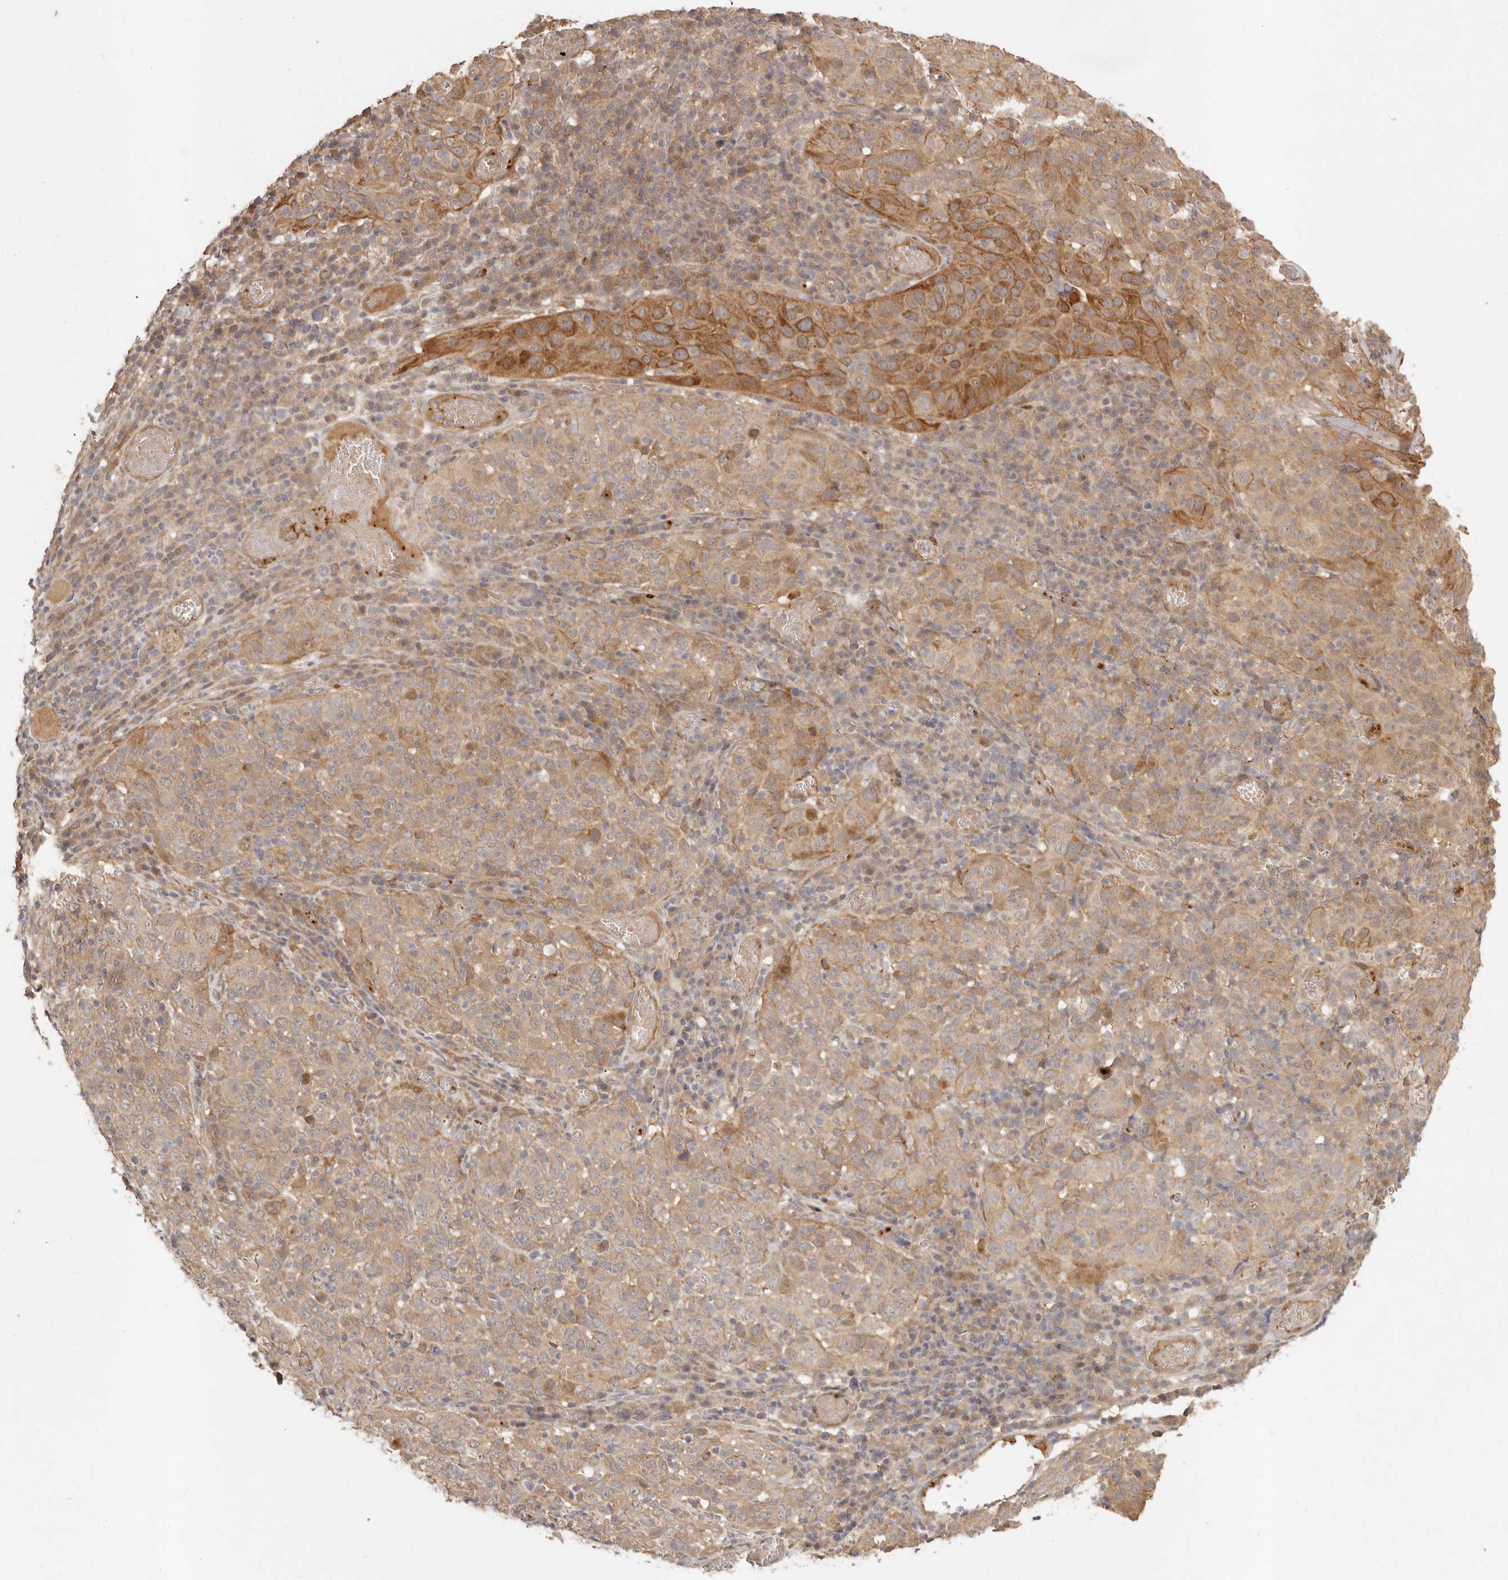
{"staining": {"intensity": "moderate", "quantity": ">75%", "location": "cytoplasmic/membranous"}, "tissue": "cervical cancer", "cell_type": "Tumor cells", "image_type": "cancer", "snomed": [{"axis": "morphology", "description": "Squamous cell carcinoma, NOS"}, {"axis": "topography", "description": "Cervix"}], "caption": "Moderate cytoplasmic/membranous protein positivity is present in about >75% of tumor cells in cervical cancer. The staining was performed using DAB (3,3'-diaminobenzidine) to visualize the protein expression in brown, while the nuclei were stained in blue with hematoxylin (Magnification: 20x).", "gene": "VIPR1", "patient": {"sex": "female", "age": 46}}